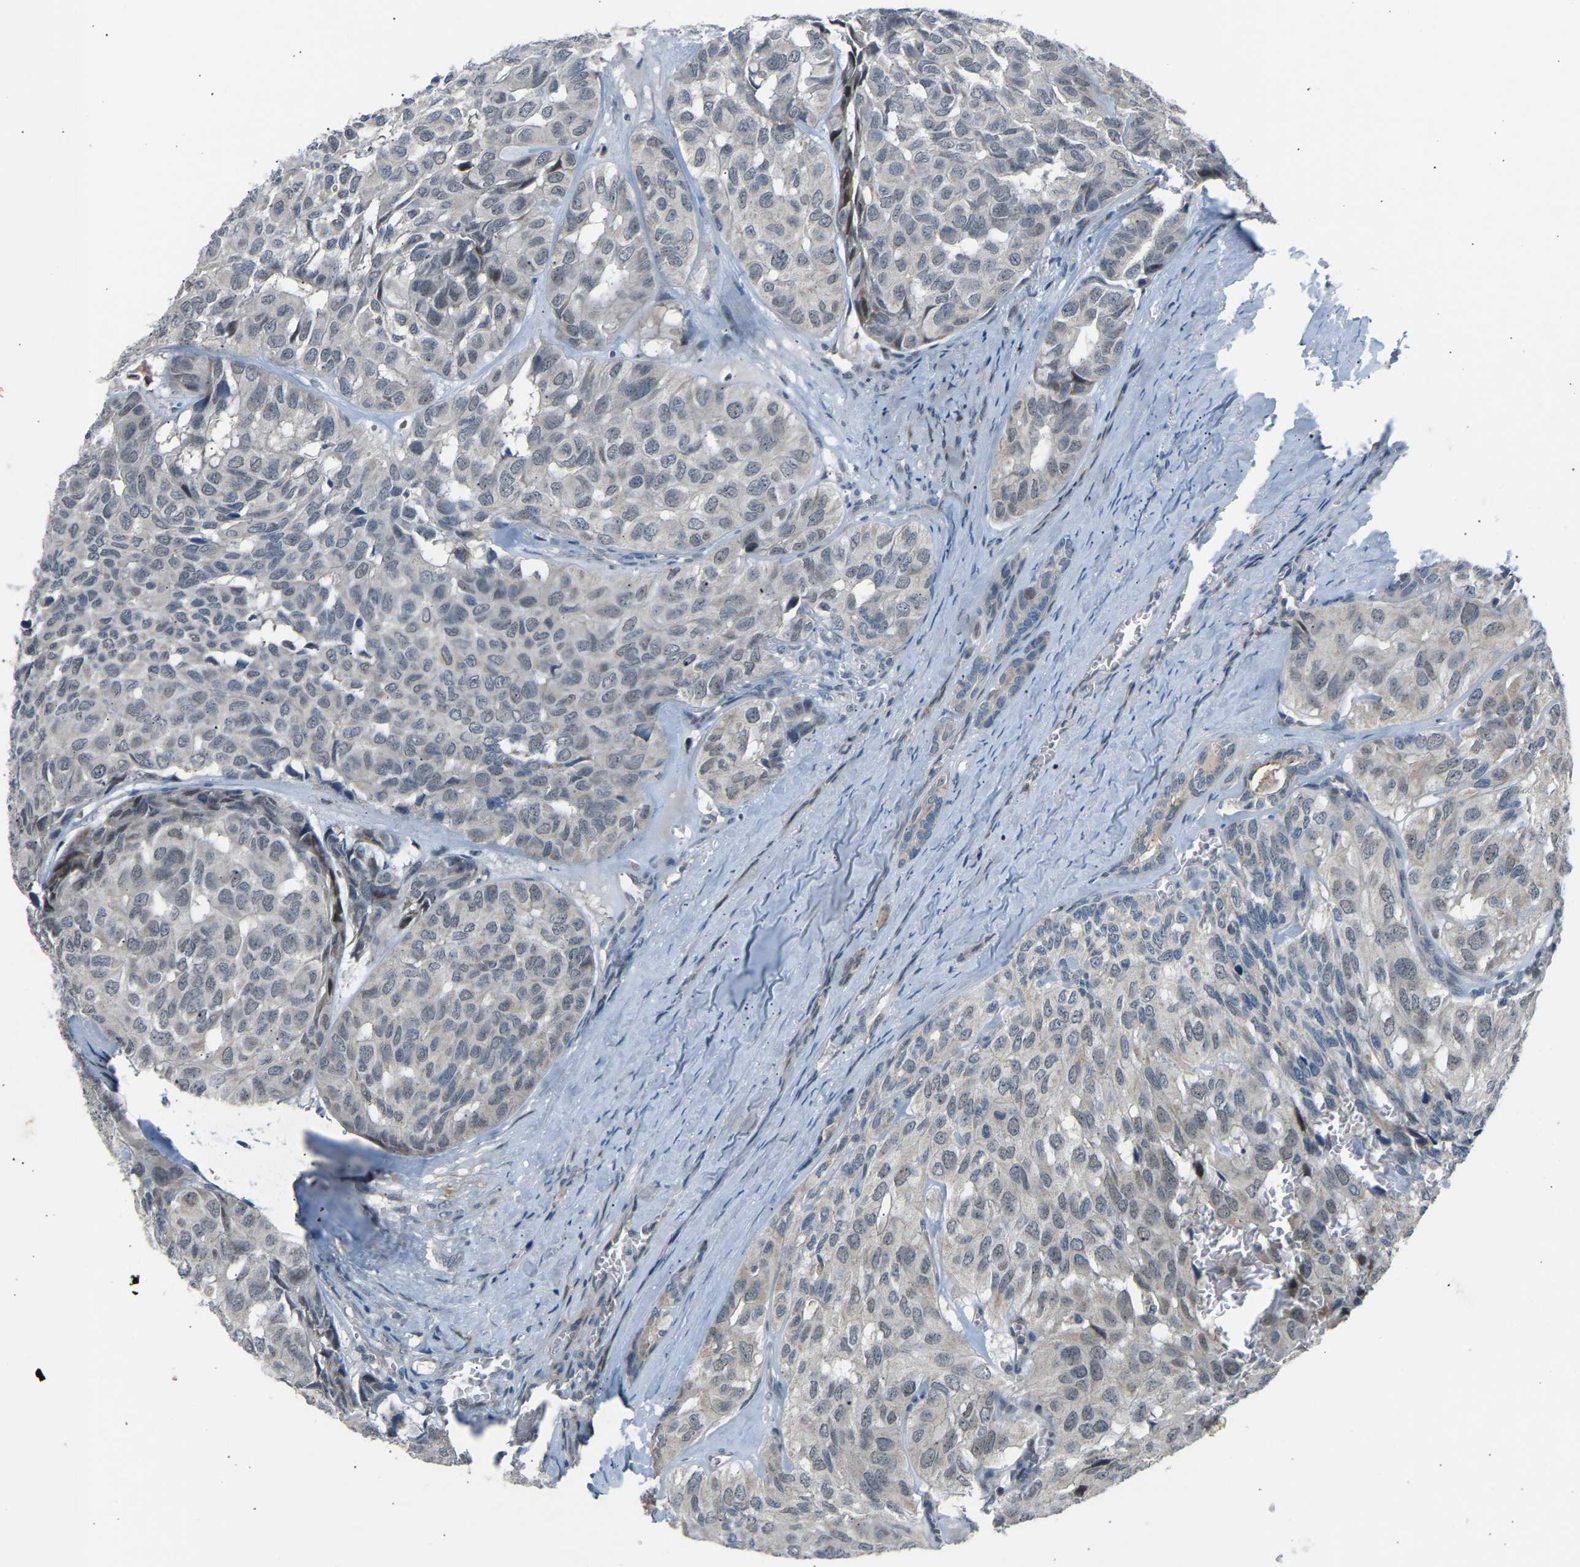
{"staining": {"intensity": "negative", "quantity": "none", "location": "none"}, "tissue": "head and neck cancer", "cell_type": "Tumor cells", "image_type": "cancer", "snomed": [{"axis": "morphology", "description": "Adenocarcinoma, NOS"}, {"axis": "topography", "description": "Salivary gland, NOS"}, {"axis": "topography", "description": "Head-Neck"}], "caption": "High power microscopy image of an immunohistochemistry (IHC) image of adenocarcinoma (head and neck), revealing no significant expression in tumor cells. The staining was performed using DAB (3,3'-diaminobenzidine) to visualize the protein expression in brown, while the nuclei were stained in blue with hematoxylin (Magnification: 20x).", "gene": "VPS41", "patient": {"sex": "female", "age": 76}}